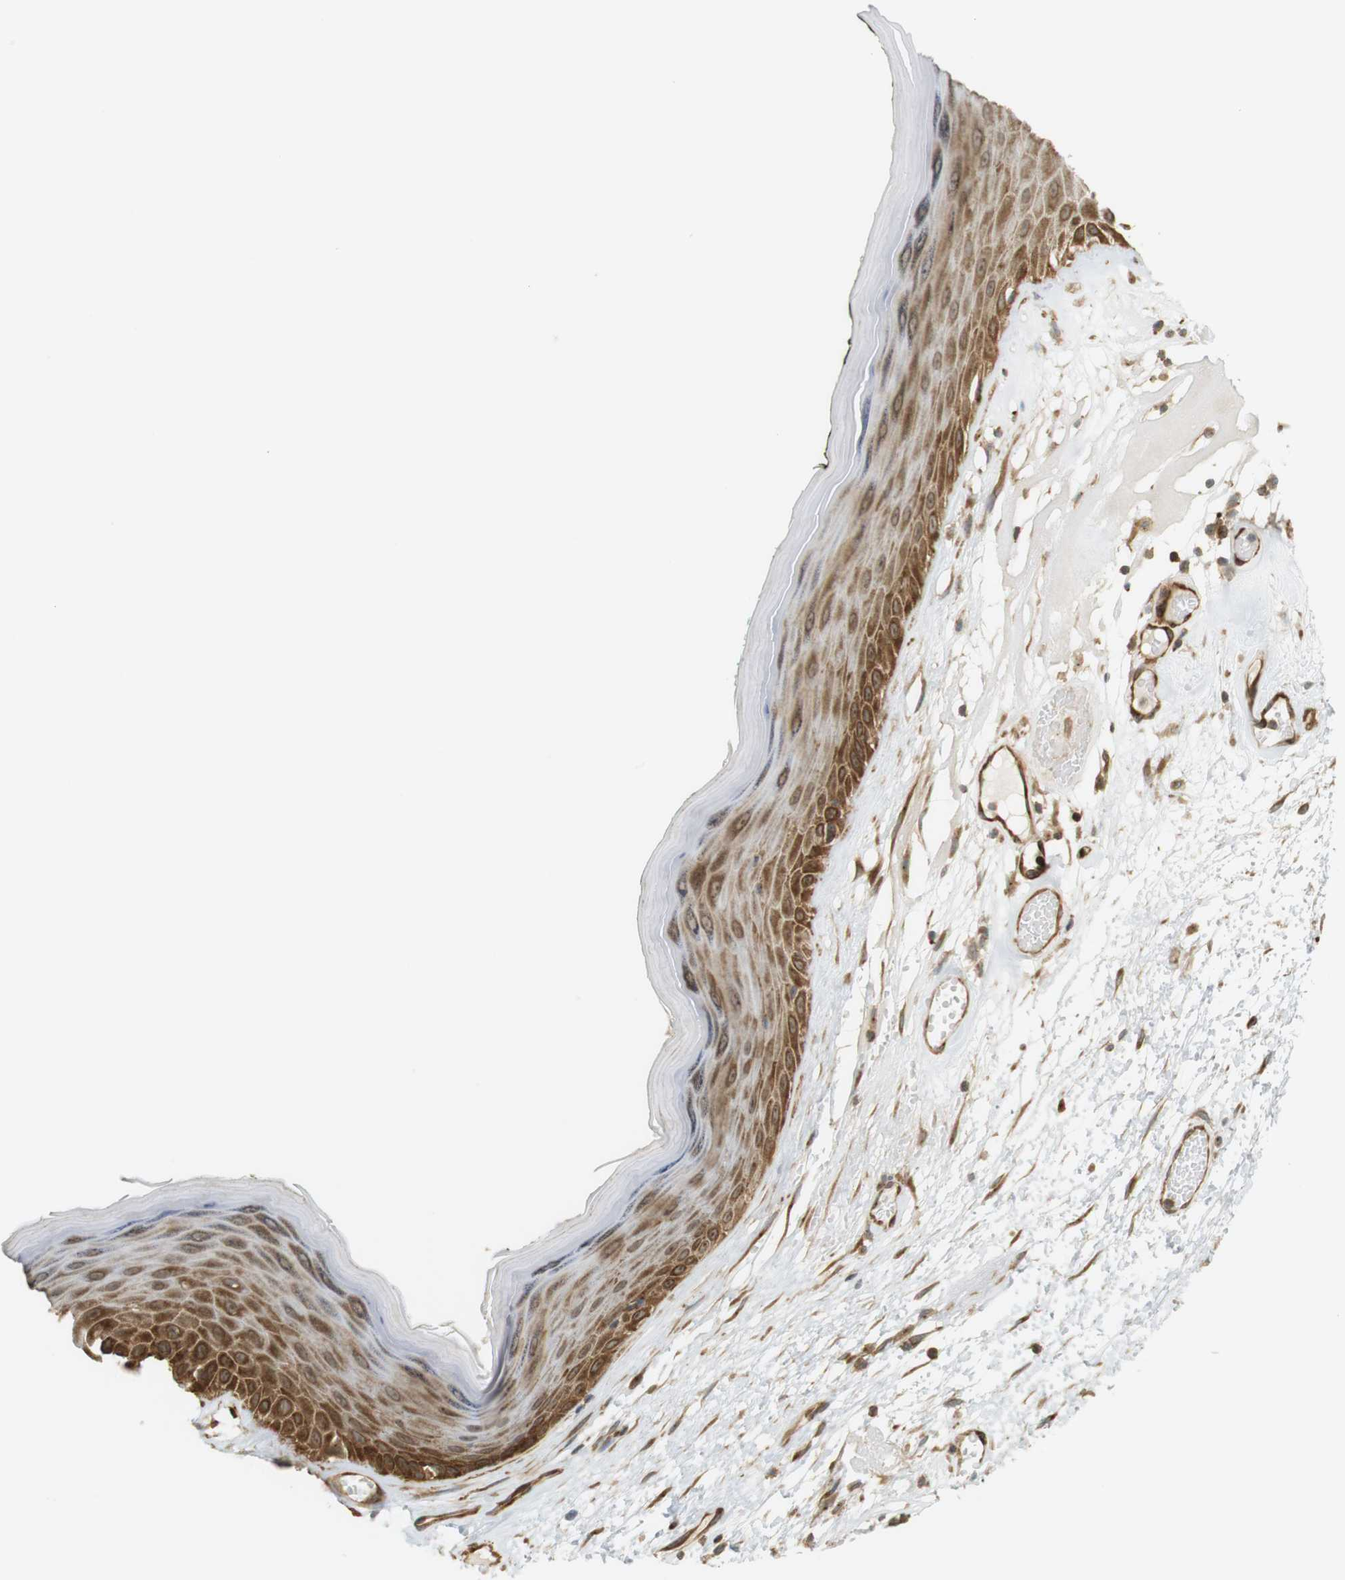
{"staining": {"intensity": "strong", "quantity": ">75%", "location": "cytoplasmic/membranous"}, "tissue": "skin", "cell_type": "Epidermal cells", "image_type": "normal", "snomed": [{"axis": "morphology", "description": "Normal tissue, NOS"}, {"axis": "morphology", "description": "Inflammation, NOS"}, {"axis": "topography", "description": "Vulva"}], "caption": "IHC (DAB) staining of normal human skin demonstrates strong cytoplasmic/membranous protein staining in approximately >75% of epidermal cells.", "gene": "PA2G4", "patient": {"sex": "female", "age": 84}}